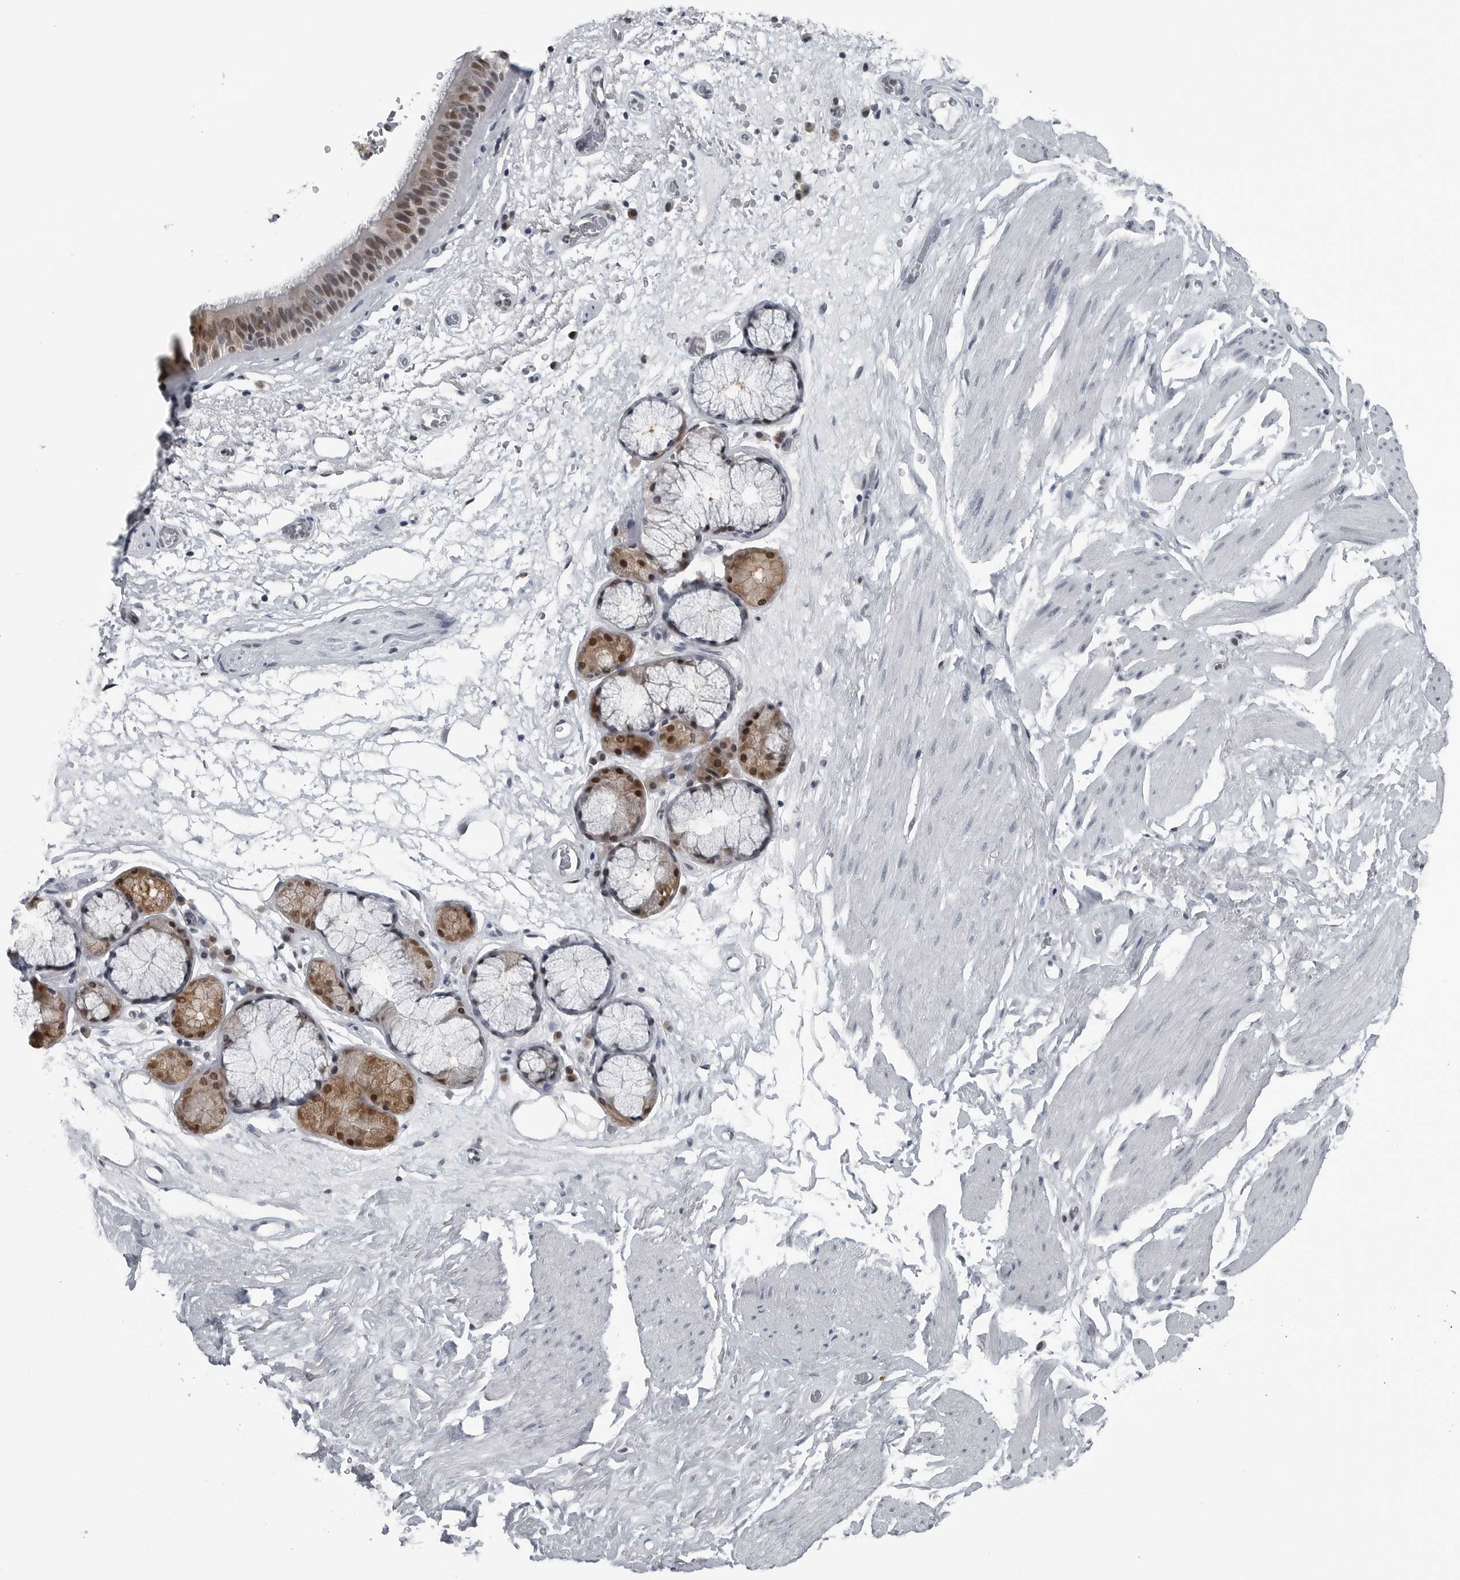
{"staining": {"intensity": "moderate", "quantity": "25%-75%", "location": "nuclear"}, "tissue": "bronchus", "cell_type": "Respiratory epithelial cells", "image_type": "normal", "snomed": [{"axis": "morphology", "description": "Normal tissue, NOS"}, {"axis": "topography", "description": "Cartilage tissue"}], "caption": "IHC of benign human bronchus shows medium levels of moderate nuclear positivity in about 25%-75% of respiratory epithelial cells. The staining is performed using DAB brown chromogen to label protein expression. The nuclei are counter-stained blue using hematoxylin.", "gene": "AKR1A1", "patient": {"sex": "female", "age": 63}}